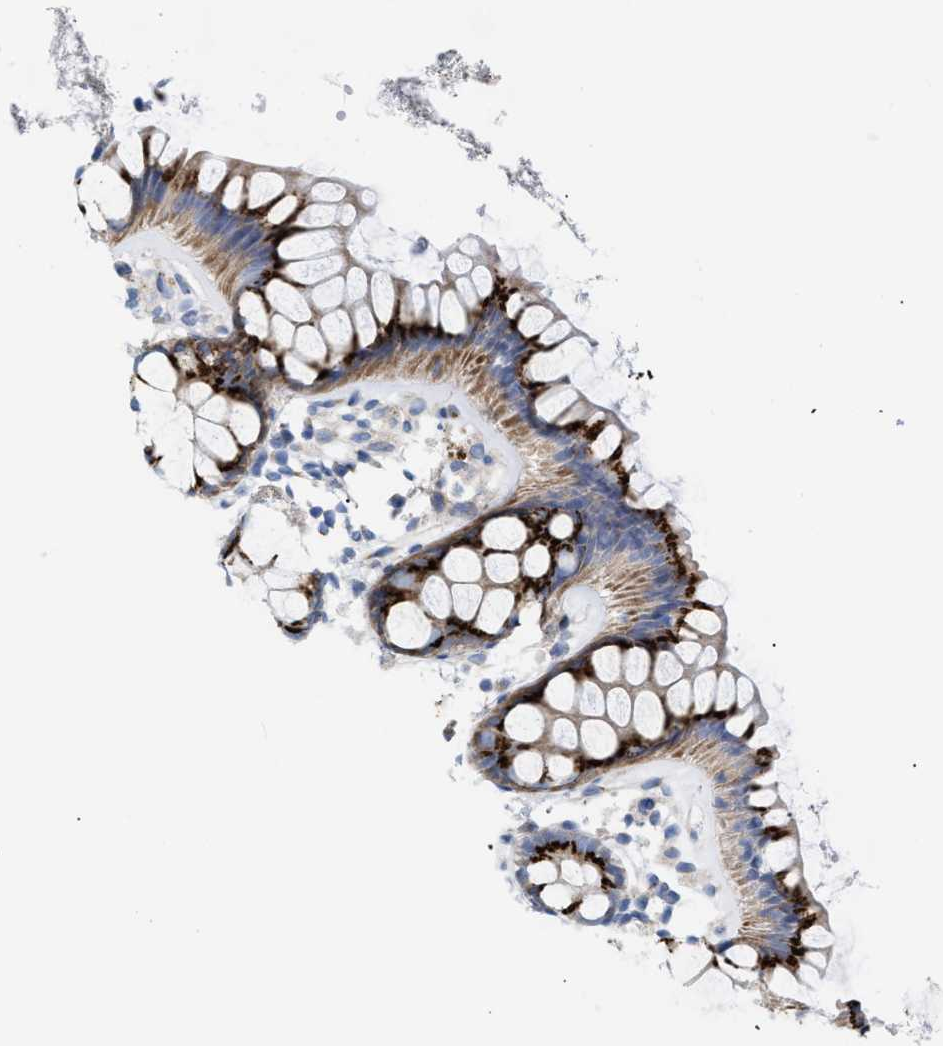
{"staining": {"intensity": "strong", "quantity": ">75%", "location": "cytoplasmic/membranous"}, "tissue": "rectum", "cell_type": "Glandular cells", "image_type": "normal", "snomed": [{"axis": "morphology", "description": "Normal tissue, NOS"}, {"axis": "topography", "description": "Rectum"}], "caption": "Rectum stained with DAB immunohistochemistry exhibits high levels of strong cytoplasmic/membranous staining in approximately >75% of glandular cells.", "gene": "TMEM17", "patient": {"sex": "female", "age": 66}}